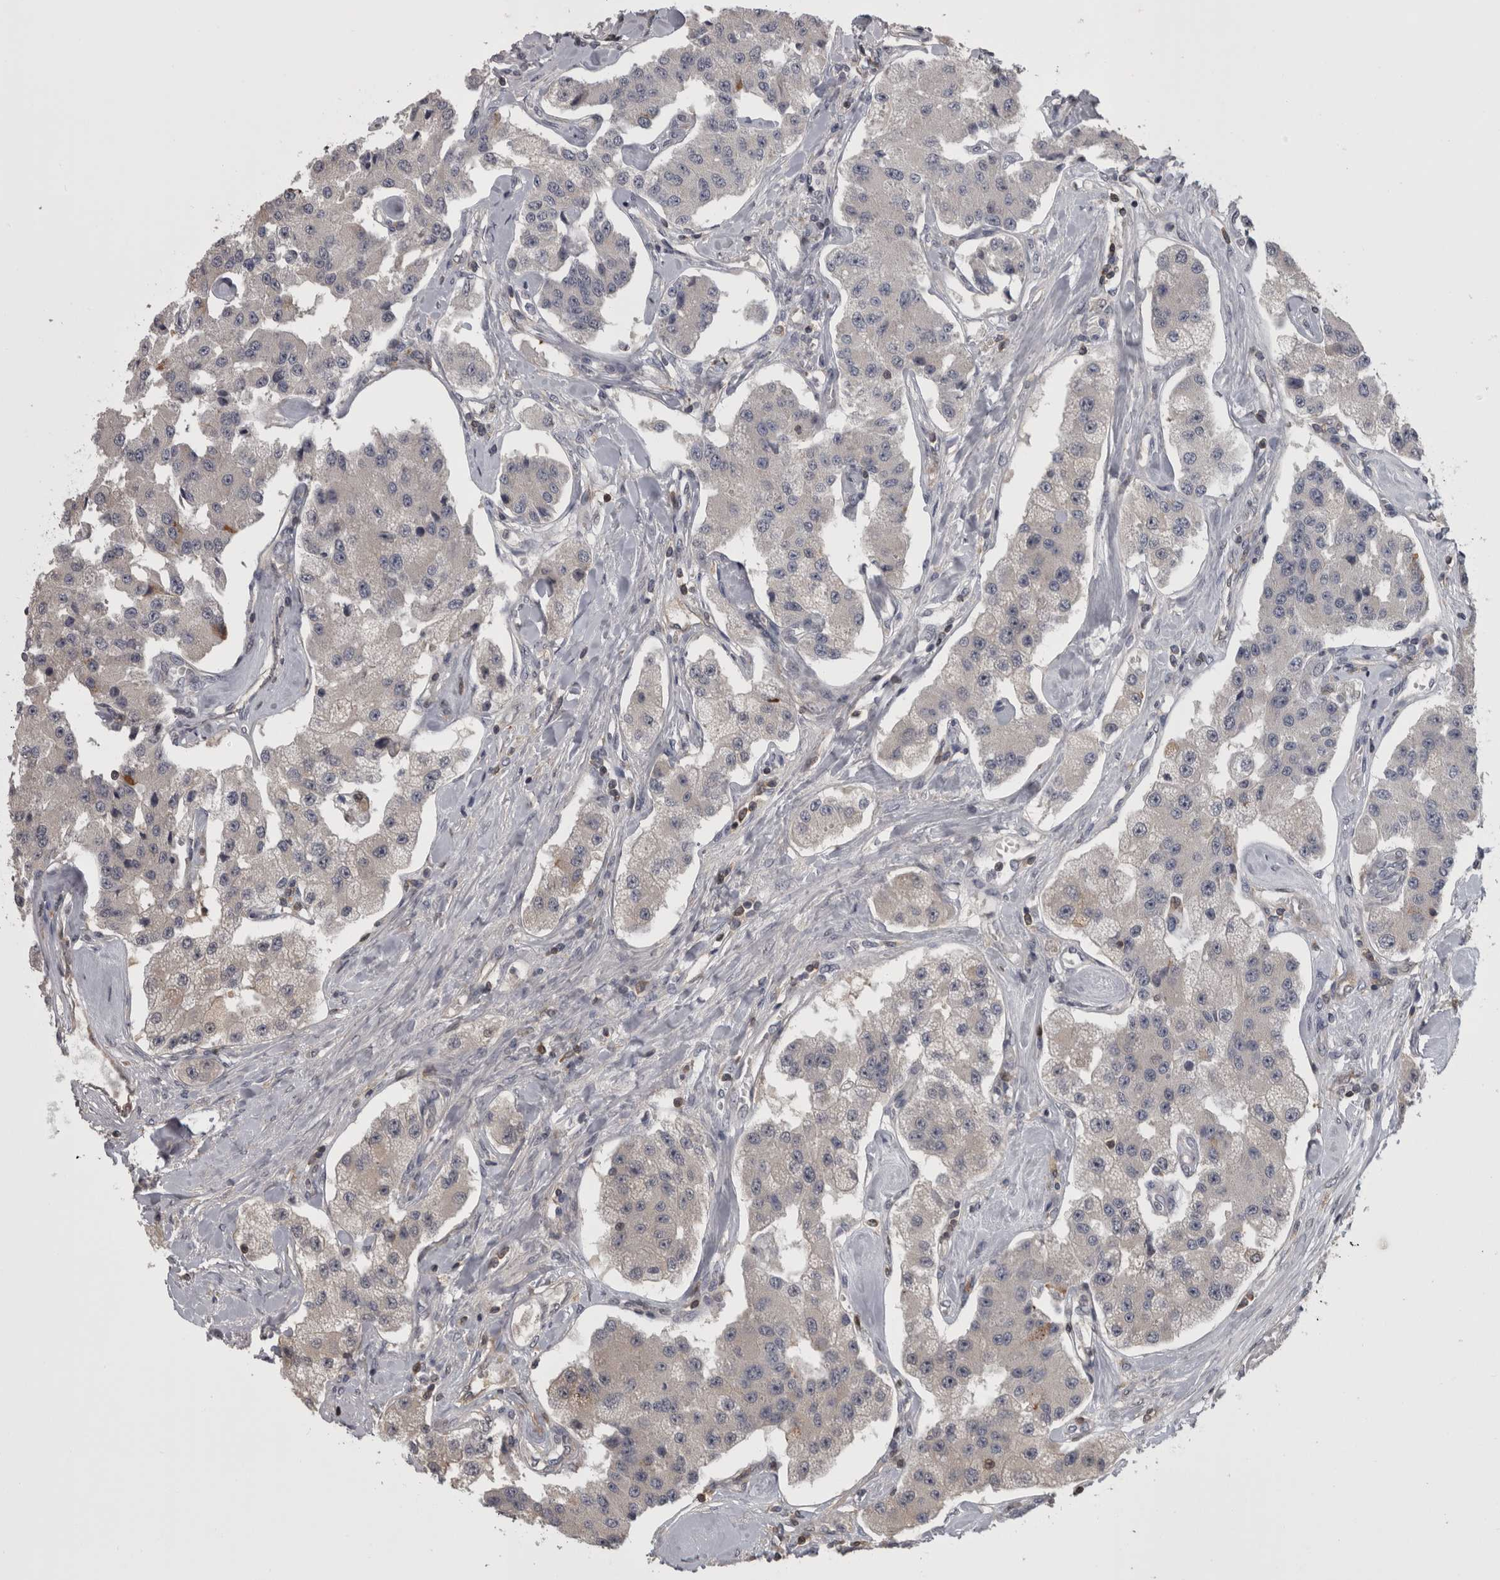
{"staining": {"intensity": "negative", "quantity": "none", "location": "none"}, "tissue": "carcinoid", "cell_type": "Tumor cells", "image_type": "cancer", "snomed": [{"axis": "morphology", "description": "Carcinoid, malignant, NOS"}, {"axis": "topography", "description": "Pancreas"}], "caption": "Histopathology image shows no significant protein staining in tumor cells of carcinoid (malignant).", "gene": "APRT", "patient": {"sex": "male", "age": 41}}